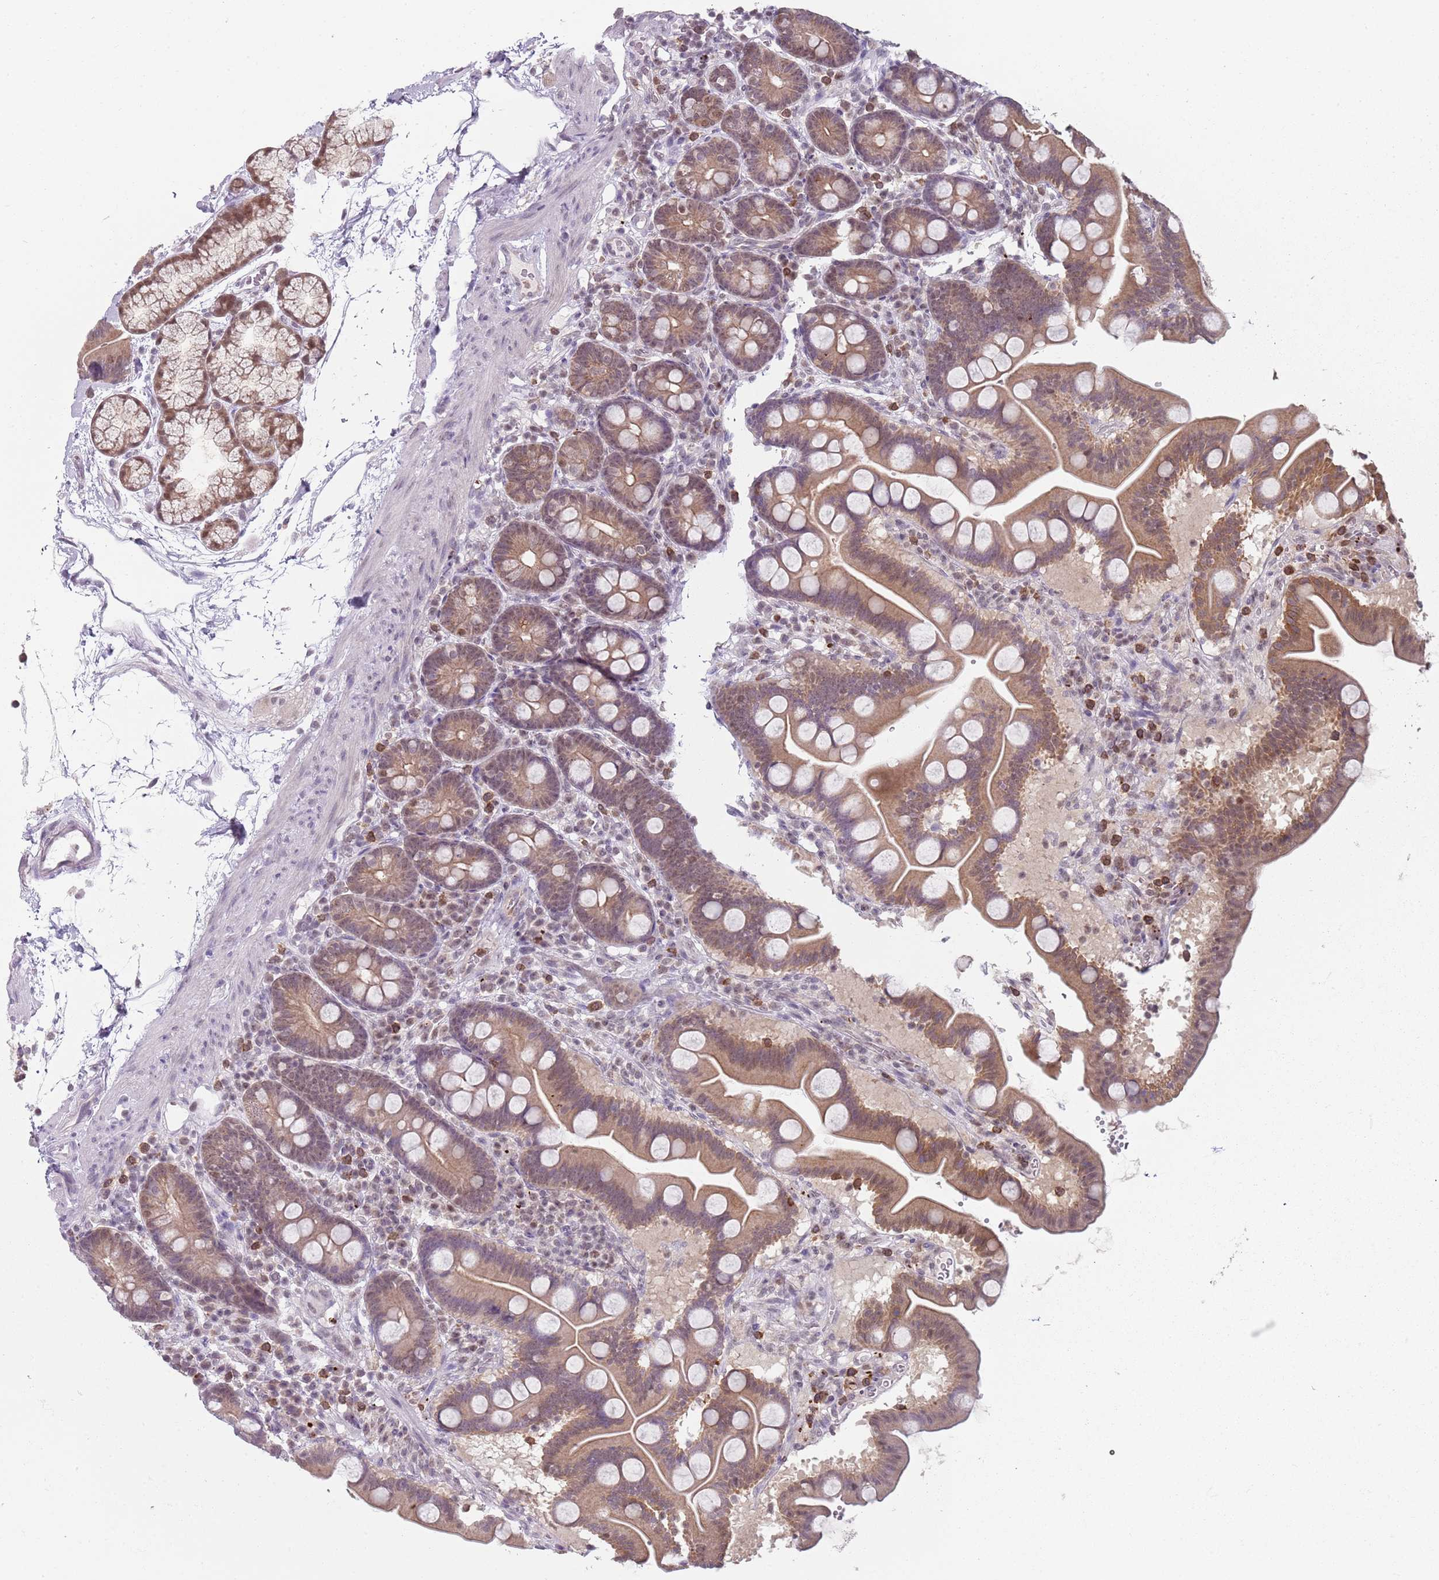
{"staining": {"intensity": "weak", "quantity": ">75%", "location": "cytoplasmic/membranous"}, "tissue": "duodenum", "cell_type": "Glandular cells", "image_type": "normal", "snomed": [{"axis": "morphology", "description": "Normal tissue, NOS"}, {"axis": "topography", "description": "Duodenum"}], "caption": "Immunohistochemistry (IHC) image of unremarkable duodenum: duodenum stained using IHC shows low levels of weak protein expression localized specifically in the cytoplasmic/membranous of glandular cells, appearing as a cytoplasmic/membranous brown color.", "gene": "SMARCAL1", "patient": {"sex": "male", "age": 54}}